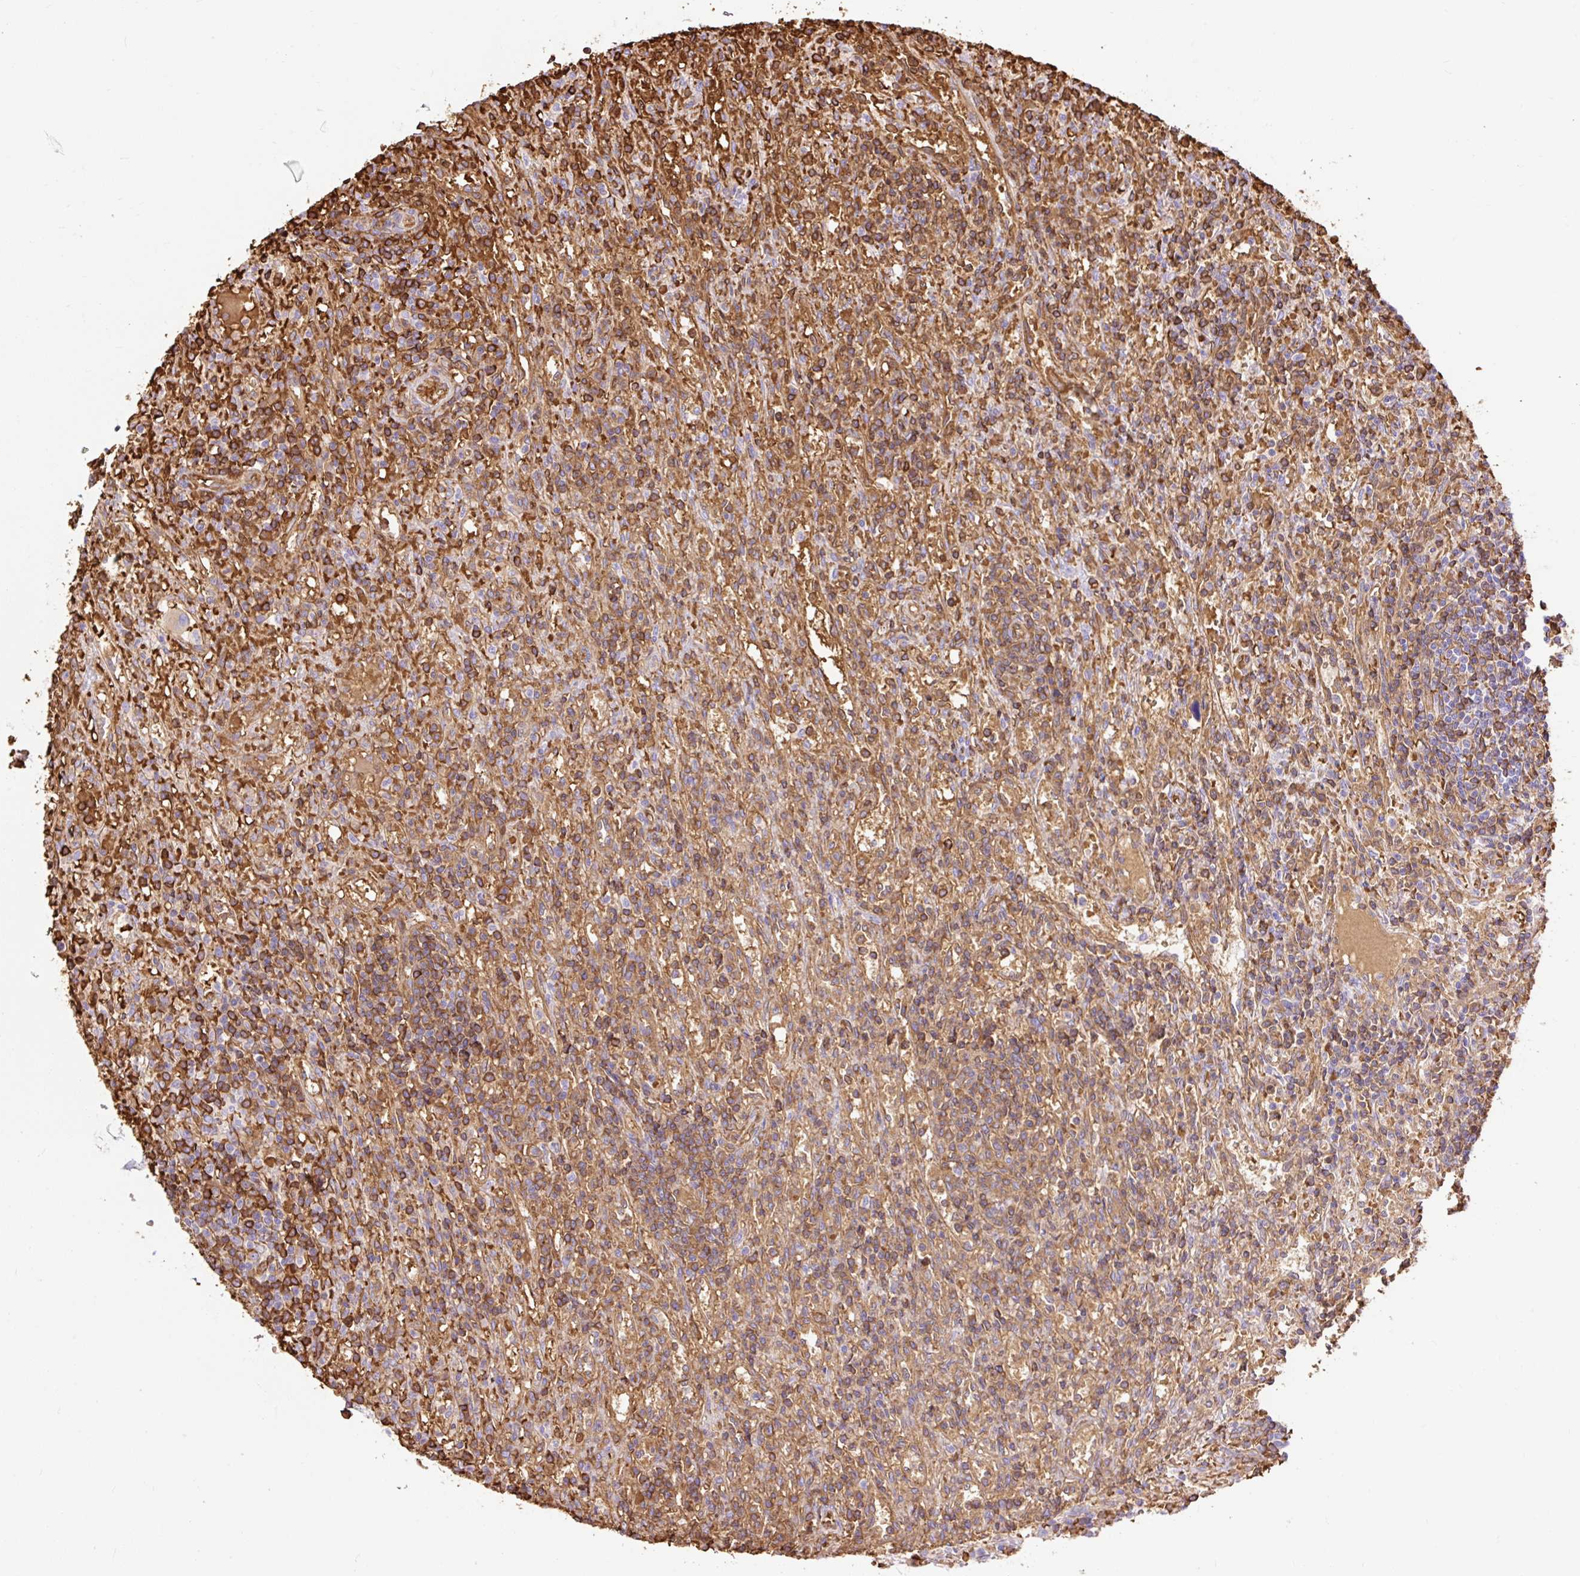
{"staining": {"intensity": "strong", "quantity": "25%-75%", "location": "cytoplasmic/membranous"}, "tissue": "lymphoma", "cell_type": "Tumor cells", "image_type": "cancer", "snomed": [{"axis": "morphology", "description": "Malignant lymphoma, non-Hodgkin's type, Low grade"}, {"axis": "topography", "description": "Spleen"}], "caption": "Tumor cells demonstrate high levels of strong cytoplasmic/membranous positivity in approximately 25%-75% of cells in low-grade malignant lymphoma, non-Hodgkin's type. (brown staining indicates protein expression, while blue staining denotes nuclei).", "gene": "HIP1R", "patient": {"sex": "male", "age": 76}}